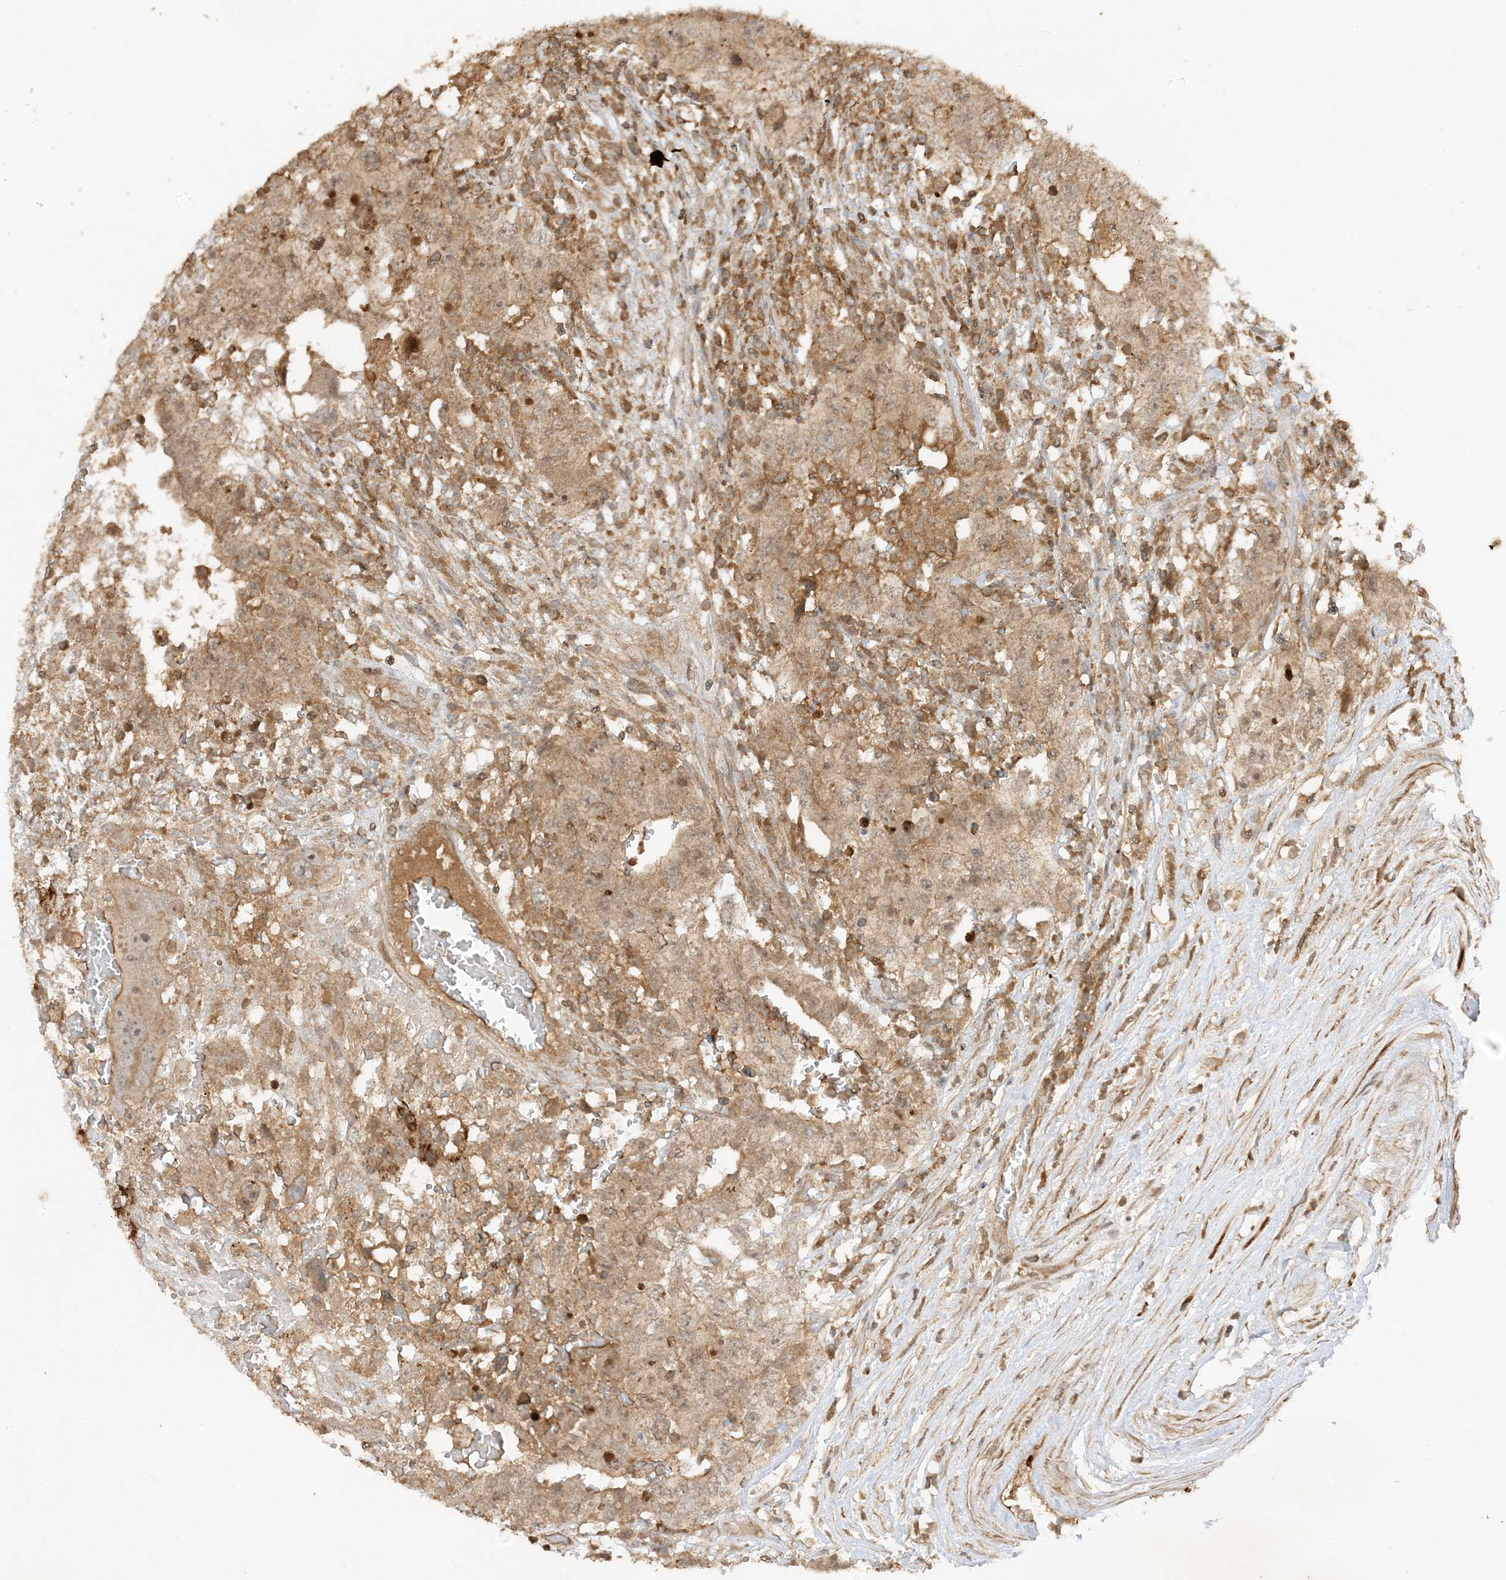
{"staining": {"intensity": "weak", "quantity": ">75%", "location": "cytoplasmic/membranous"}, "tissue": "testis cancer", "cell_type": "Tumor cells", "image_type": "cancer", "snomed": [{"axis": "morphology", "description": "Carcinoma, Embryonal, NOS"}, {"axis": "topography", "description": "Testis"}], "caption": "Immunohistochemical staining of human testis cancer (embryonal carcinoma) exhibits low levels of weak cytoplasmic/membranous staining in about >75% of tumor cells. Nuclei are stained in blue.", "gene": "XRN1", "patient": {"sex": "male", "age": 26}}